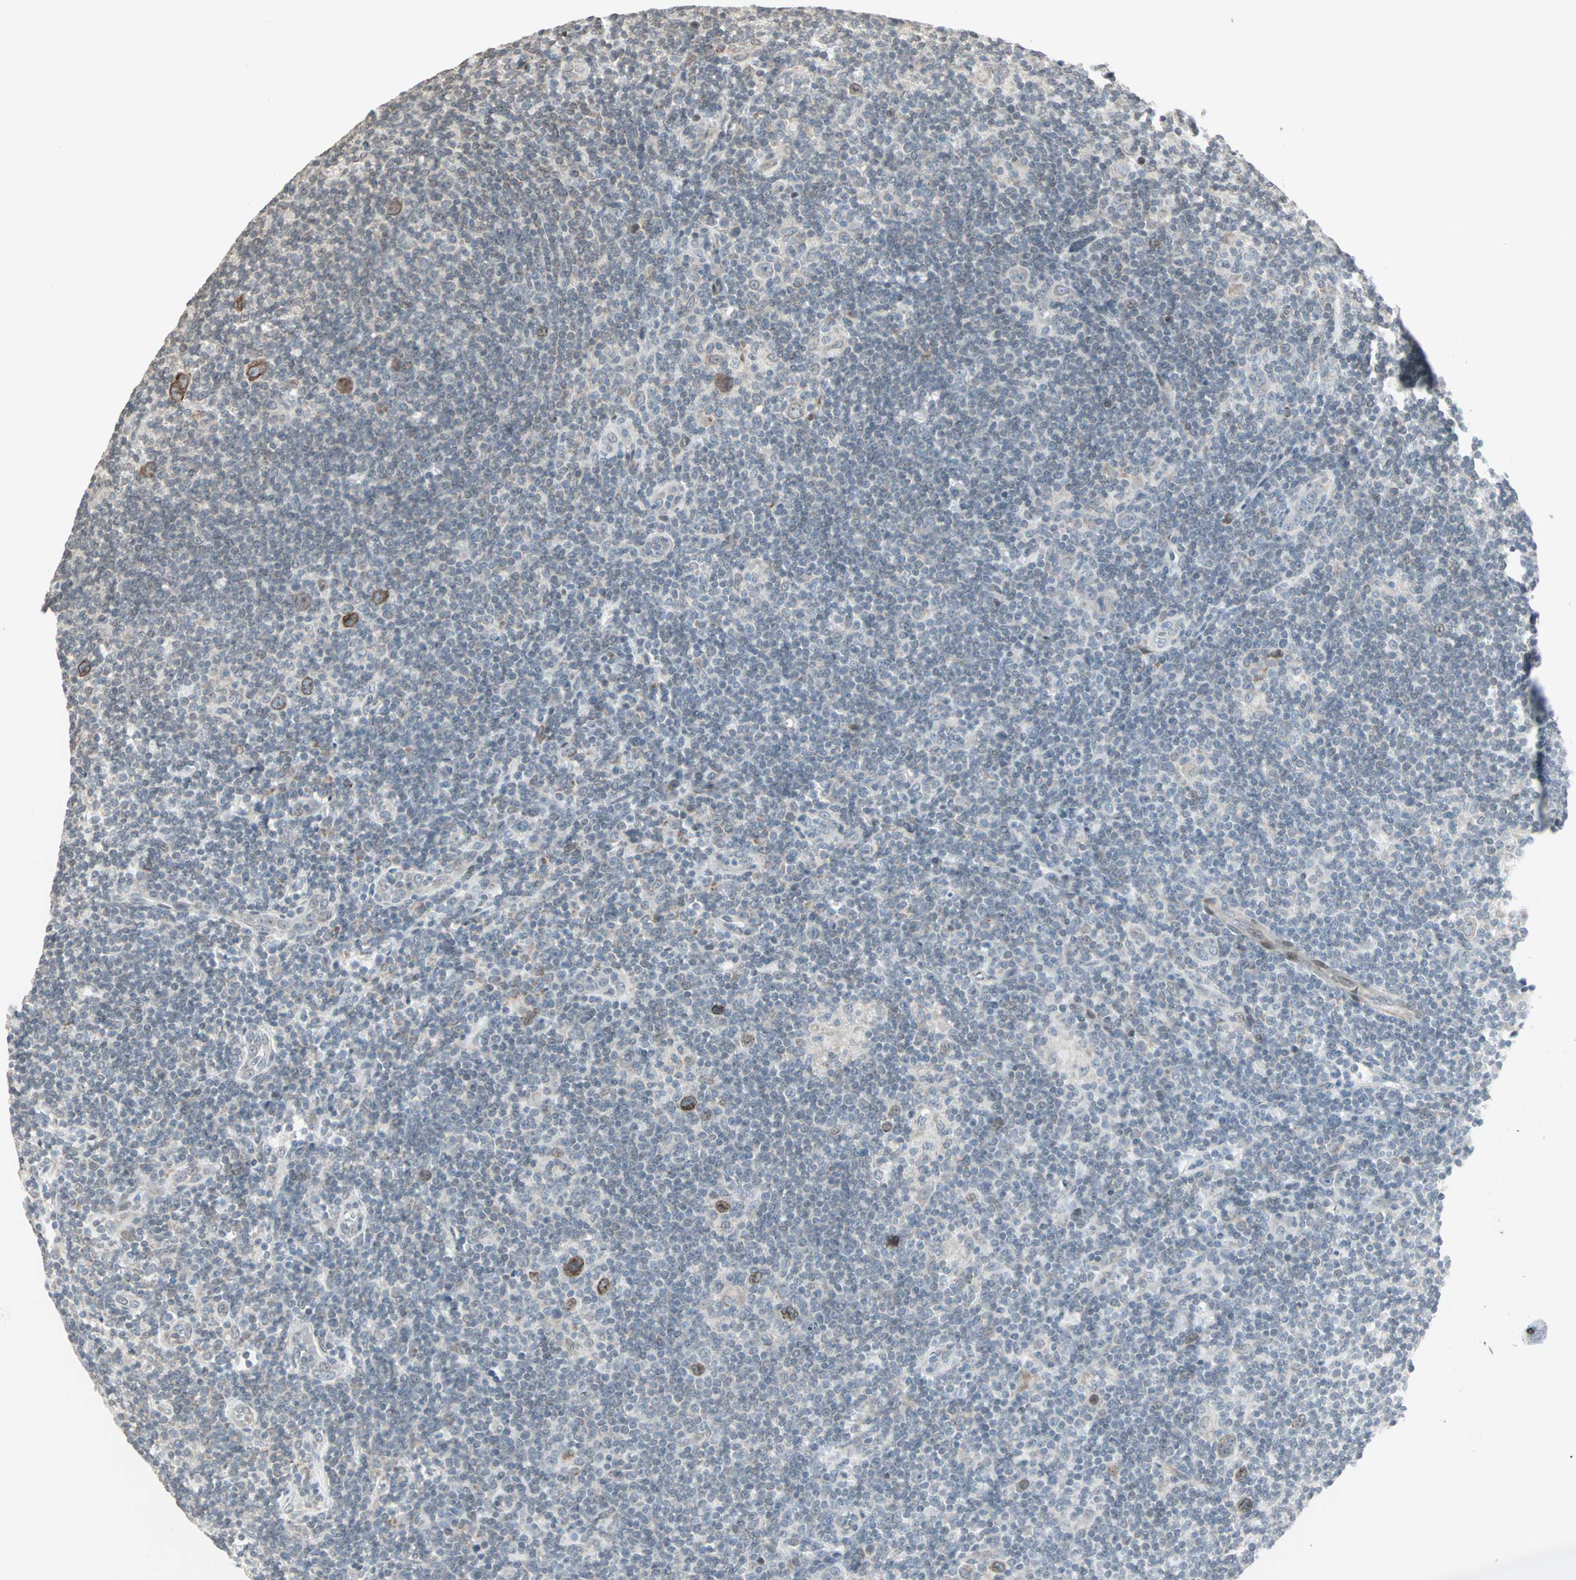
{"staining": {"intensity": "moderate", "quantity": ">75%", "location": "cytoplasmic/membranous"}, "tissue": "lymphoma", "cell_type": "Tumor cells", "image_type": "cancer", "snomed": [{"axis": "morphology", "description": "Hodgkin's disease, NOS"}, {"axis": "topography", "description": "Lymph node"}], "caption": "Lymphoma was stained to show a protein in brown. There is medium levels of moderate cytoplasmic/membranous positivity in approximately >75% of tumor cells.", "gene": "CBLC", "patient": {"sex": "female", "age": 57}}